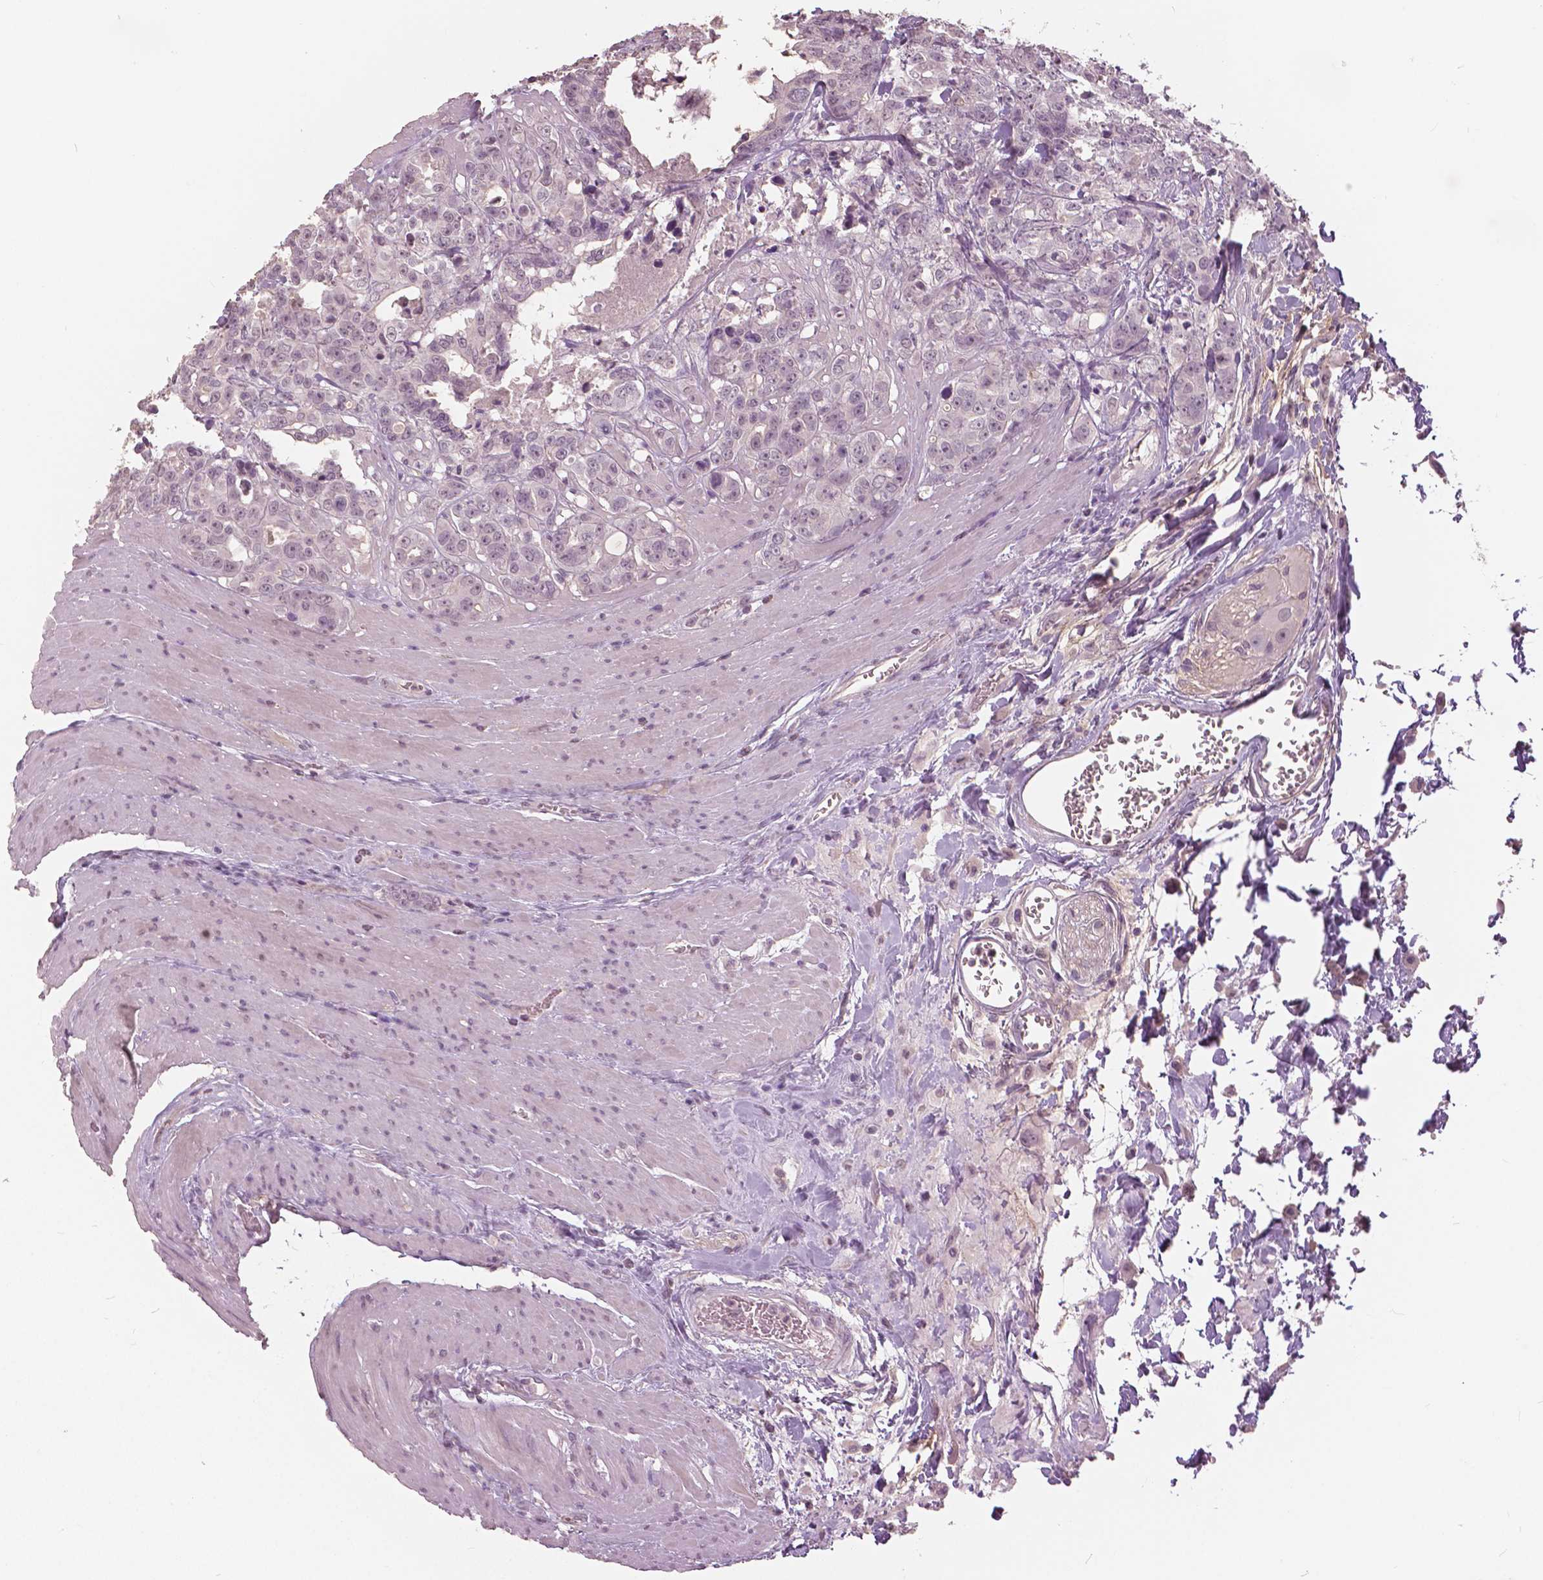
{"staining": {"intensity": "weak", "quantity": "25%-75%", "location": "nuclear"}, "tissue": "colorectal cancer", "cell_type": "Tumor cells", "image_type": "cancer", "snomed": [{"axis": "morphology", "description": "Adenocarcinoma, NOS"}, {"axis": "topography", "description": "Rectum"}], "caption": "Immunohistochemical staining of colorectal adenocarcinoma demonstrates low levels of weak nuclear protein expression in approximately 25%-75% of tumor cells. (DAB = brown stain, brightfield microscopy at high magnification).", "gene": "NANOG", "patient": {"sex": "female", "age": 62}}